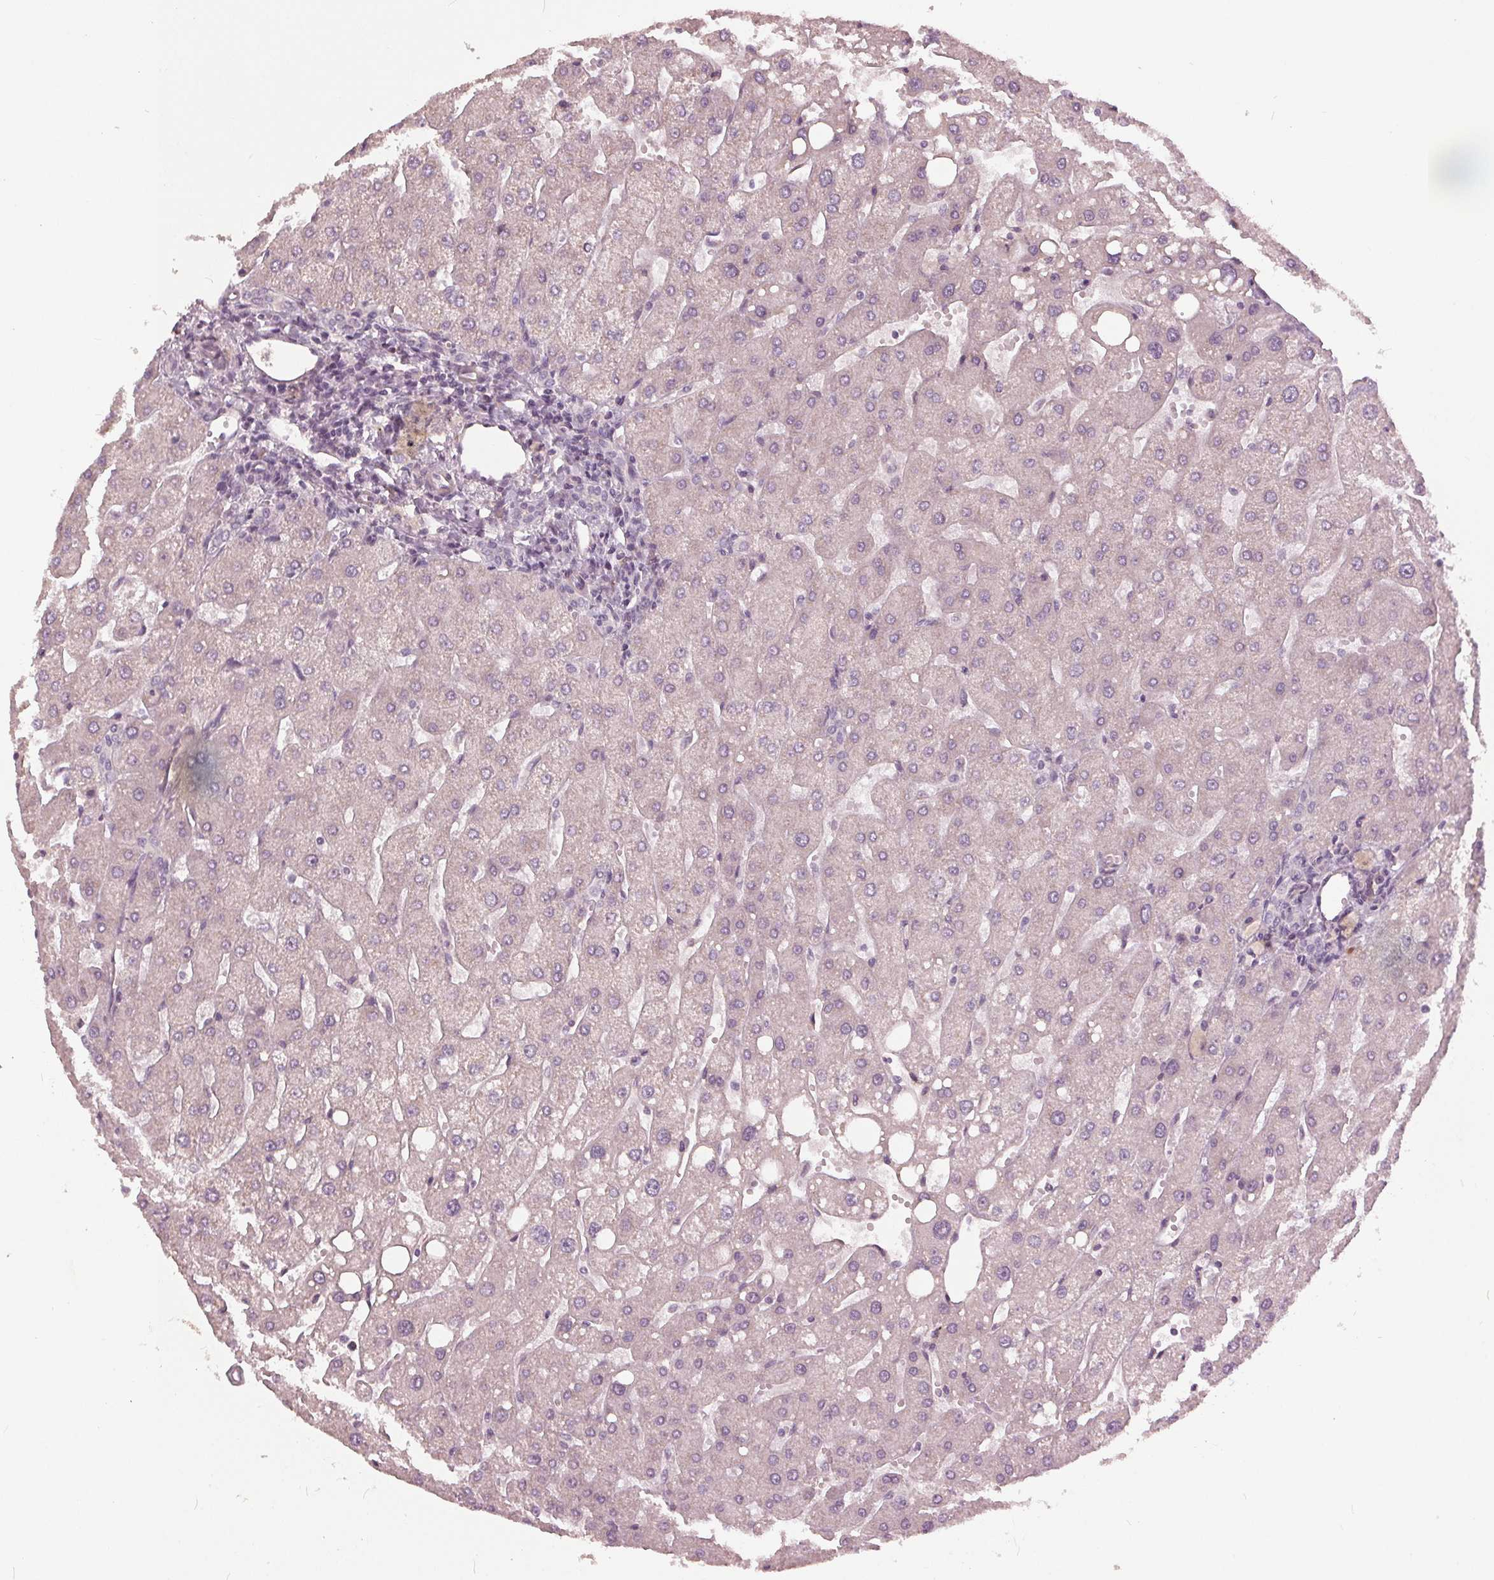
{"staining": {"intensity": "negative", "quantity": "none", "location": "none"}, "tissue": "liver", "cell_type": "Cholangiocytes", "image_type": "normal", "snomed": [{"axis": "morphology", "description": "Normal tissue, NOS"}, {"axis": "topography", "description": "Liver"}], "caption": "A micrograph of human liver is negative for staining in cholangiocytes.", "gene": "KLK13", "patient": {"sex": "male", "age": 67}}